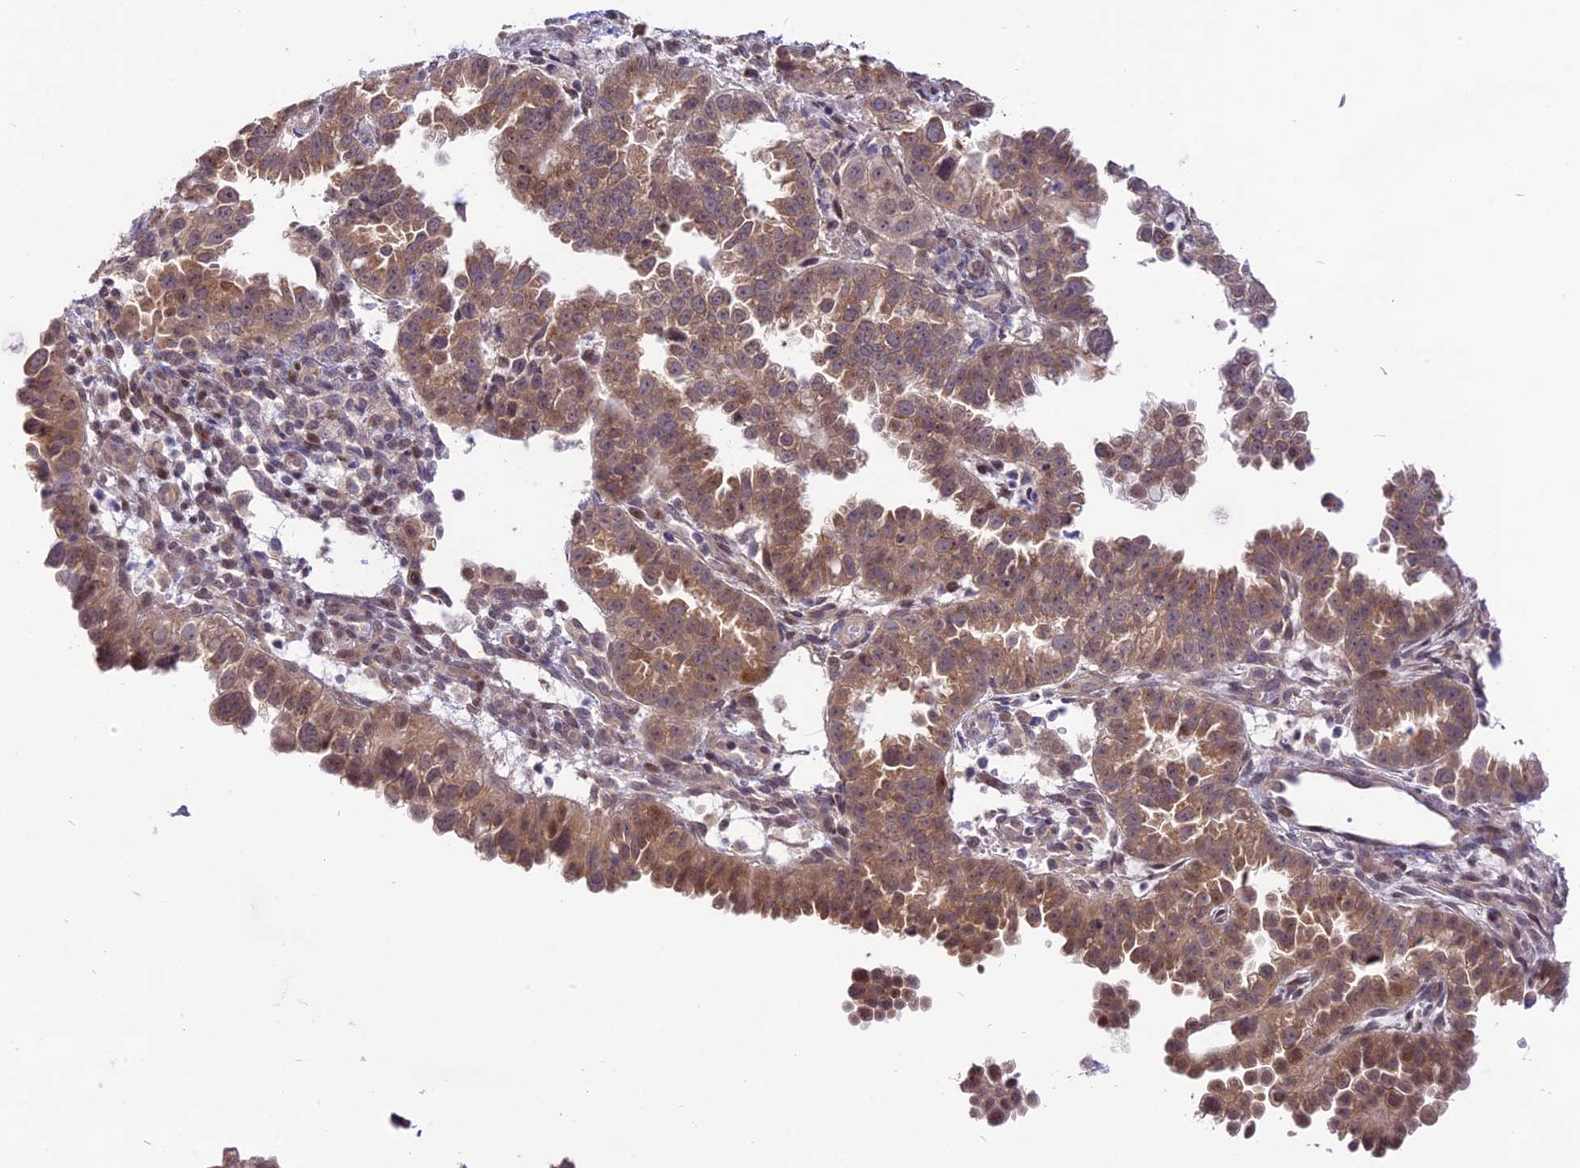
{"staining": {"intensity": "moderate", "quantity": "25%-75%", "location": "cytoplasmic/membranous"}, "tissue": "endometrial cancer", "cell_type": "Tumor cells", "image_type": "cancer", "snomed": [{"axis": "morphology", "description": "Adenocarcinoma, NOS"}, {"axis": "topography", "description": "Endometrium"}], "caption": "The histopathology image shows immunohistochemical staining of endometrial cancer (adenocarcinoma). There is moderate cytoplasmic/membranous staining is identified in about 25%-75% of tumor cells.", "gene": "ZNF837", "patient": {"sex": "female", "age": 85}}